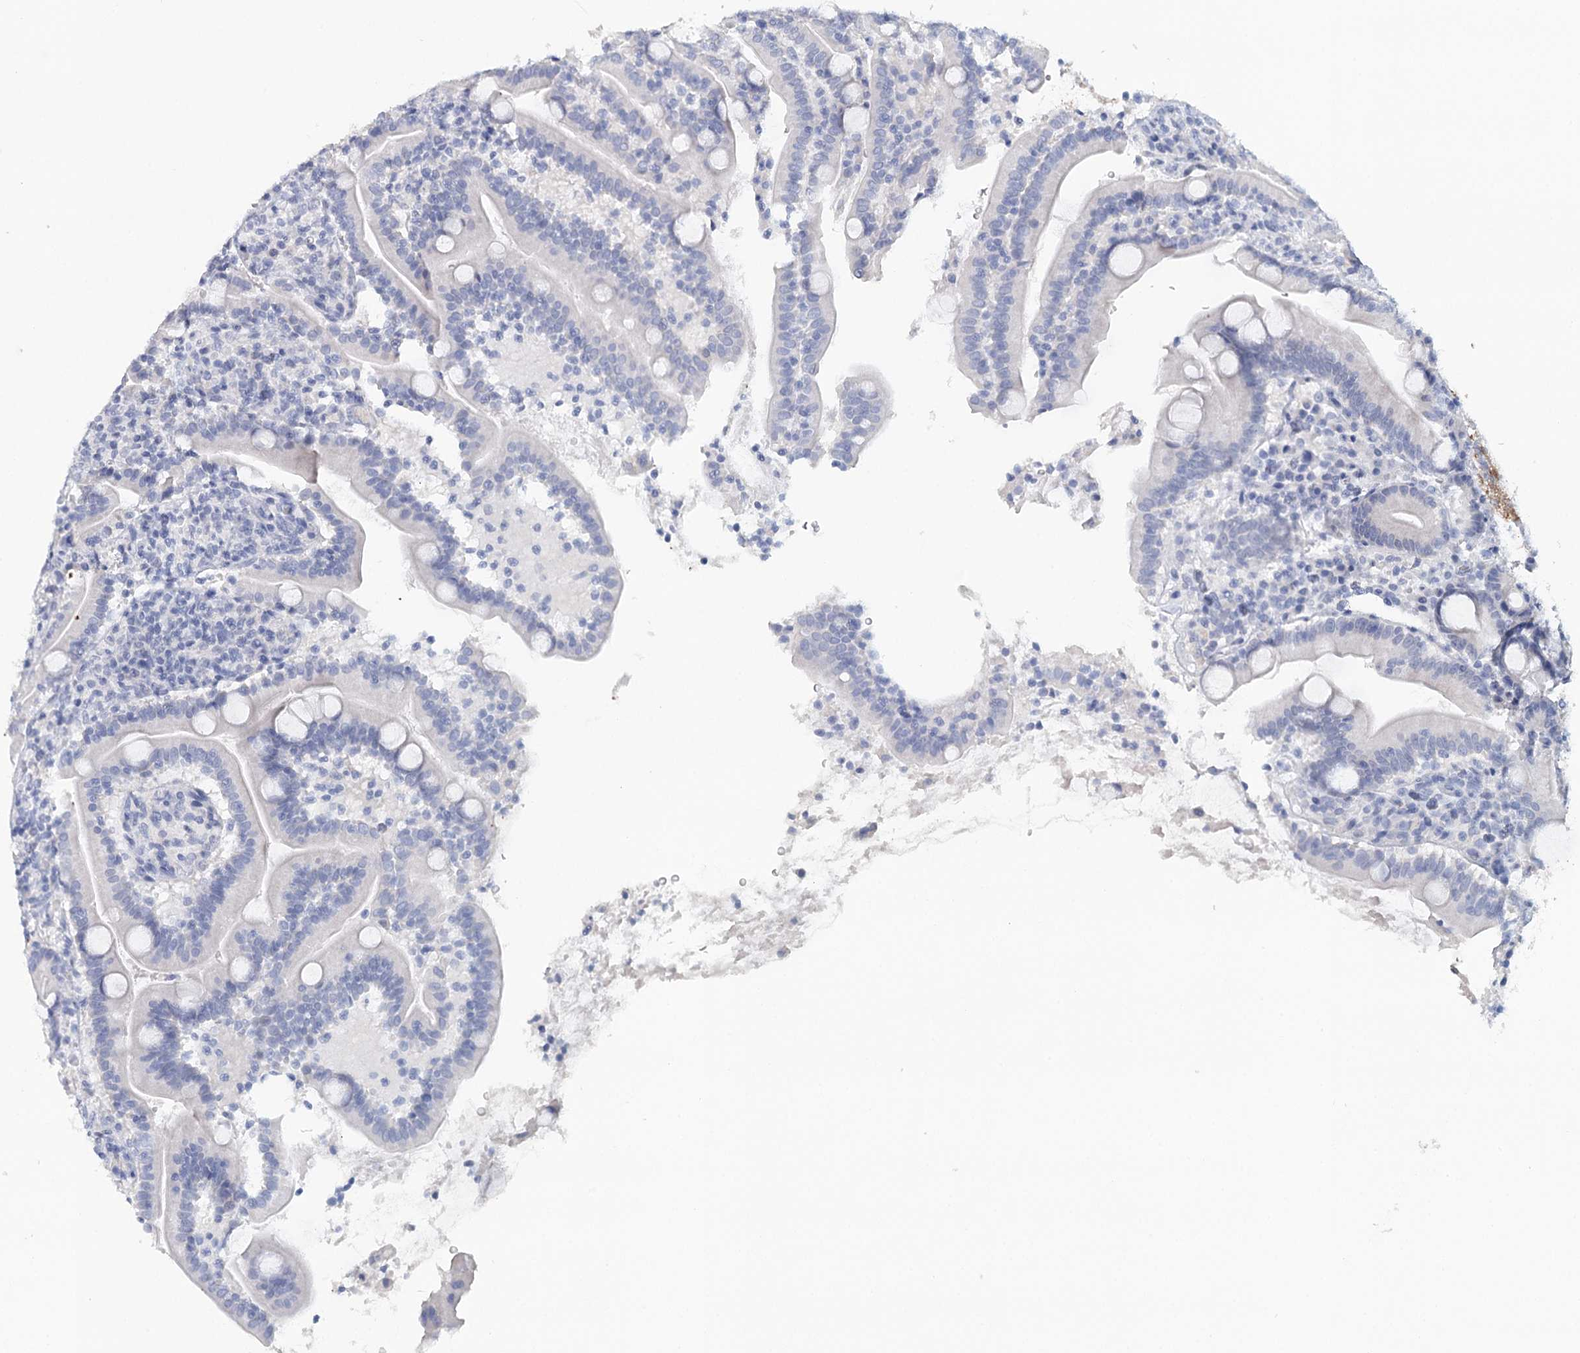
{"staining": {"intensity": "negative", "quantity": "none", "location": "none"}, "tissue": "duodenum", "cell_type": "Glandular cells", "image_type": "normal", "snomed": [{"axis": "morphology", "description": "Normal tissue, NOS"}, {"axis": "topography", "description": "Duodenum"}], "caption": "The photomicrograph exhibits no staining of glandular cells in normal duodenum. (Brightfield microscopy of DAB (3,3'-diaminobenzidine) immunohistochemistry at high magnification).", "gene": "HSPA4L", "patient": {"sex": "male", "age": 35}}